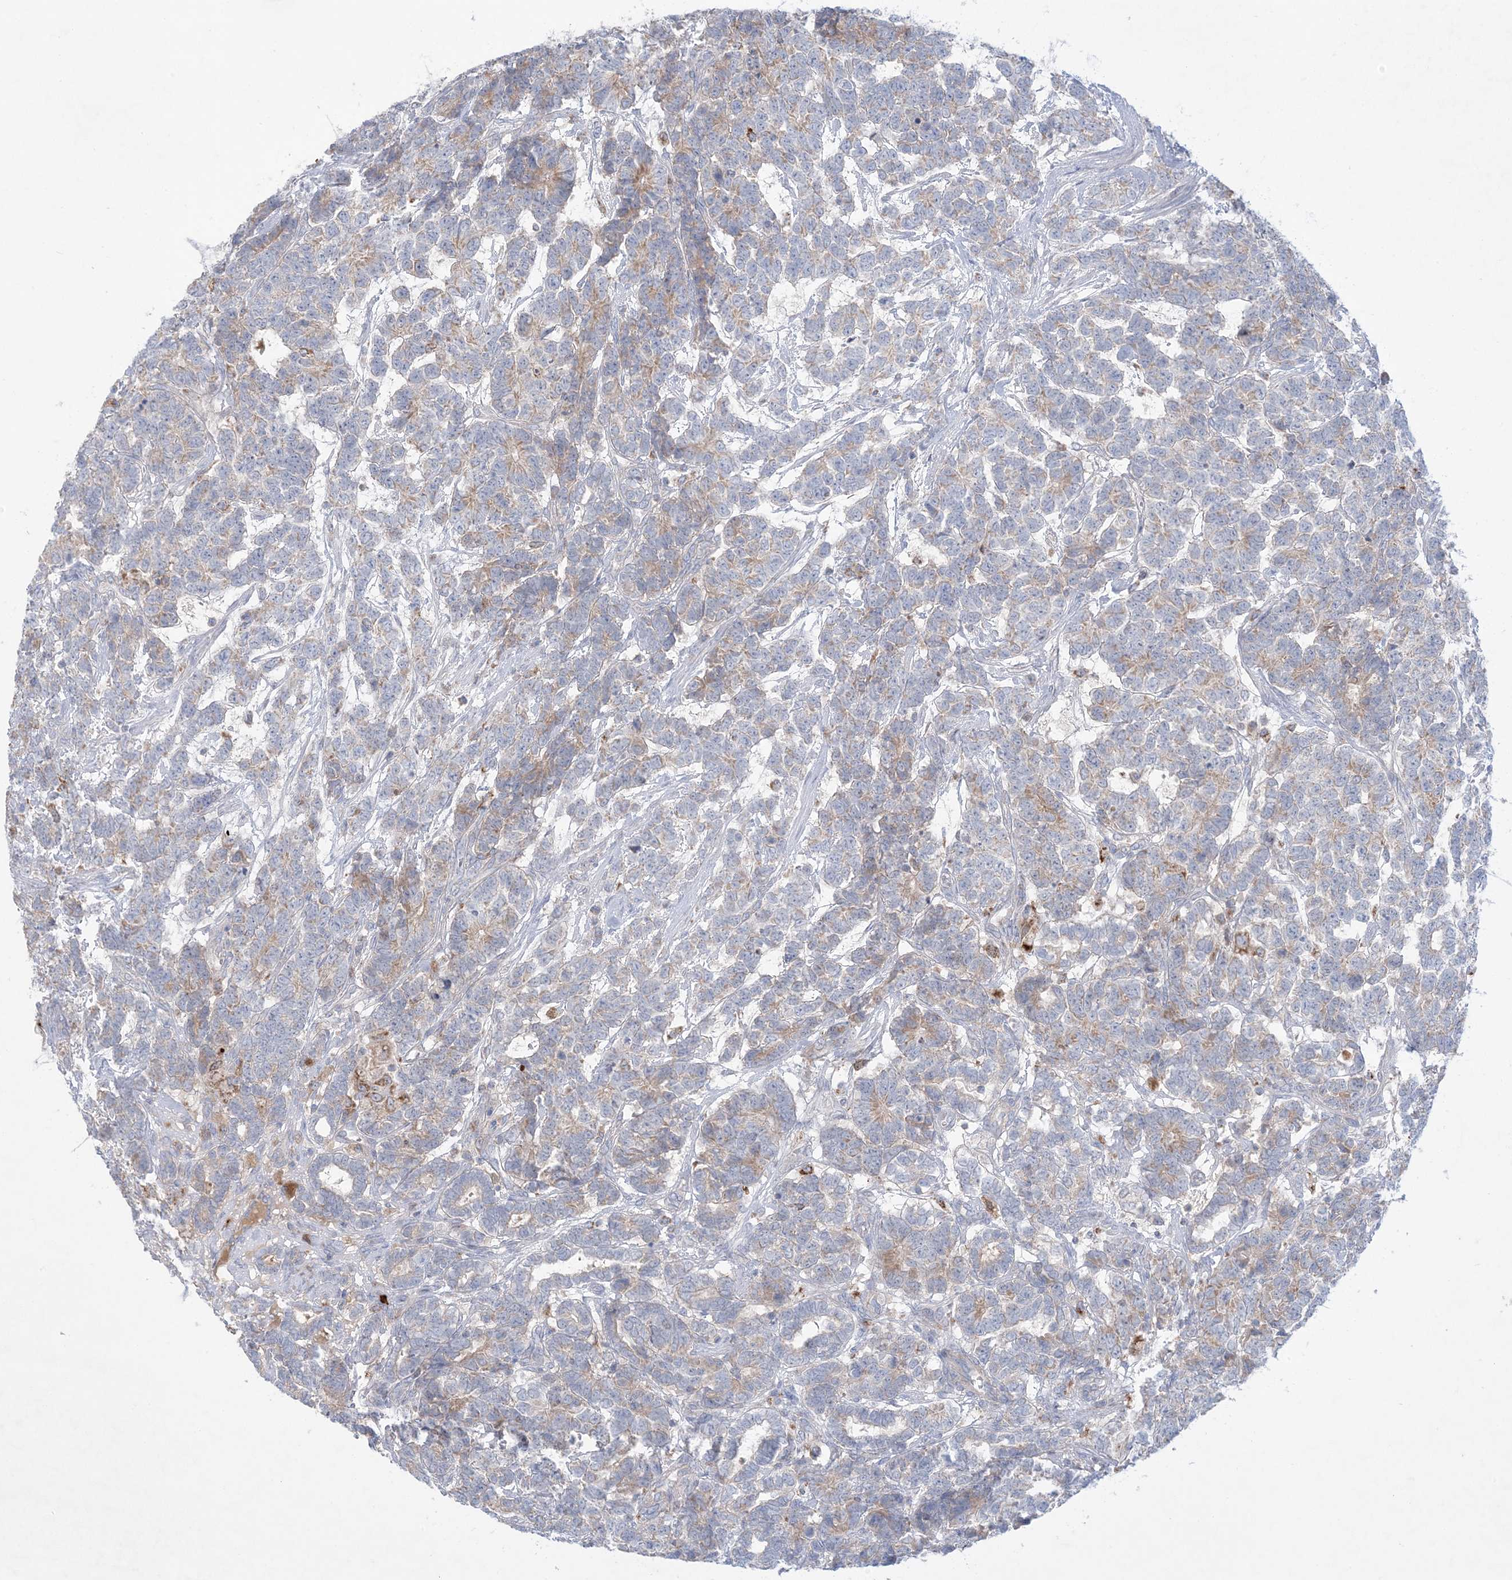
{"staining": {"intensity": "weak", "quantity": "<25%", "location": "cytoplasmic/membranous"}, "tissue": "testis cancer", "cell_type": "Tumor cells", "image_type": "cancer", "snomed": [{"axis": "morphology", "description": "Carcinoma, Embryonal, NOS"}, {"axis": "topography", "description": "Testis"}], "caption": "Immunohistochemical staining of human testis cancer displays no significant staining in tumor cells.", "gene": "KCTD6", "patient": {"sex": "male", "age": 26}}